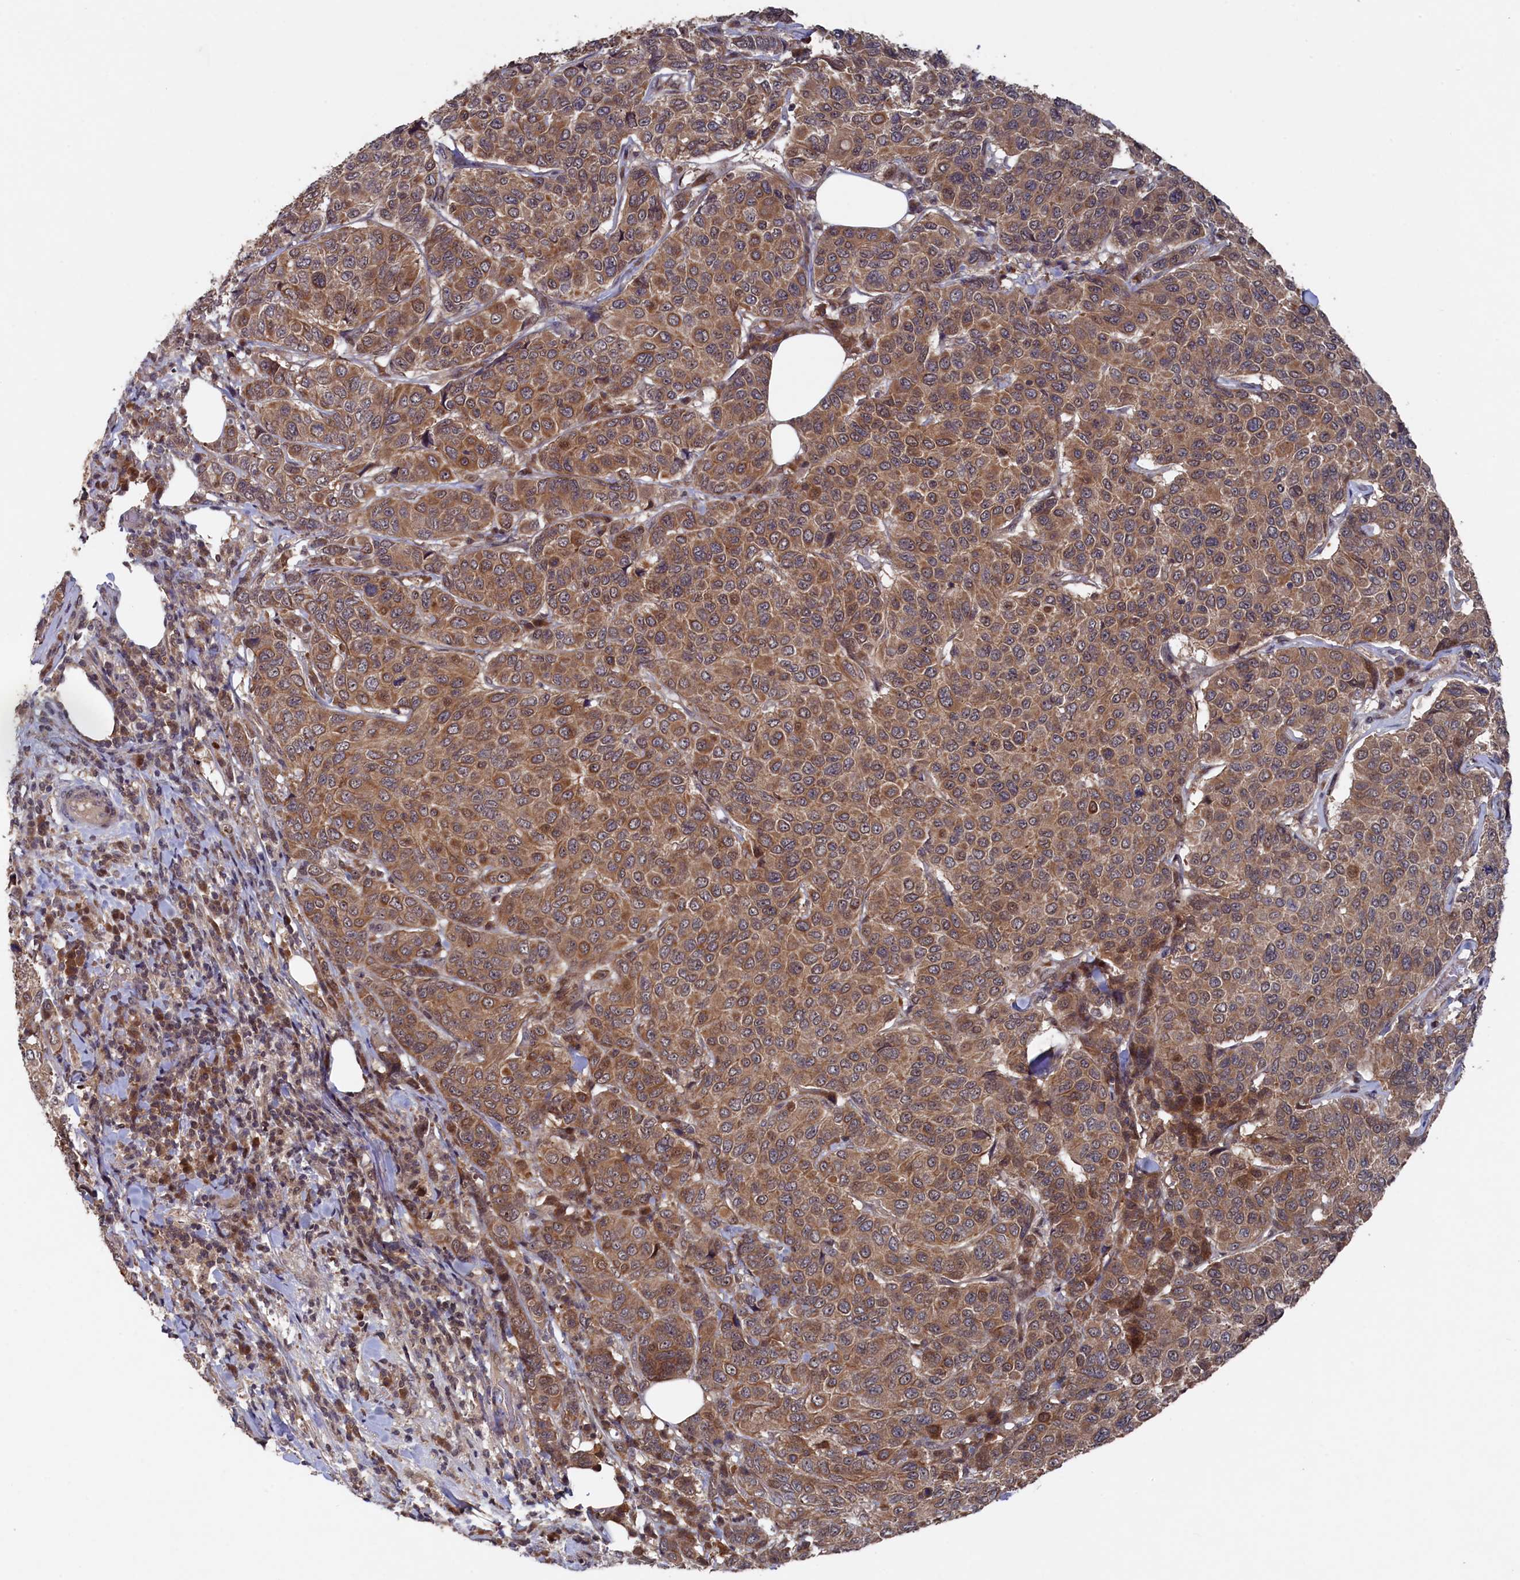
{"staining": {"intensity": "moderate", "quantity": ">75%", "location": "cytoplasmic/membranous"}, "tissue": "breast cancer", "cell_type": "Tumor cells", "image_type": "cancer", "snomed": [{"axis": "morphology", "description": "Duct carcinoma"}, {"axis": "topography", "description": "Breast"}], "caption": "Brown immunohistochemical staining in breast intraductal carcinoma reveals moderate cytoplasmic/membranous staining in approximately >75% of tumor cells.", "gene": "TMC5", "patient": {"sex": "female", "age": 55}}